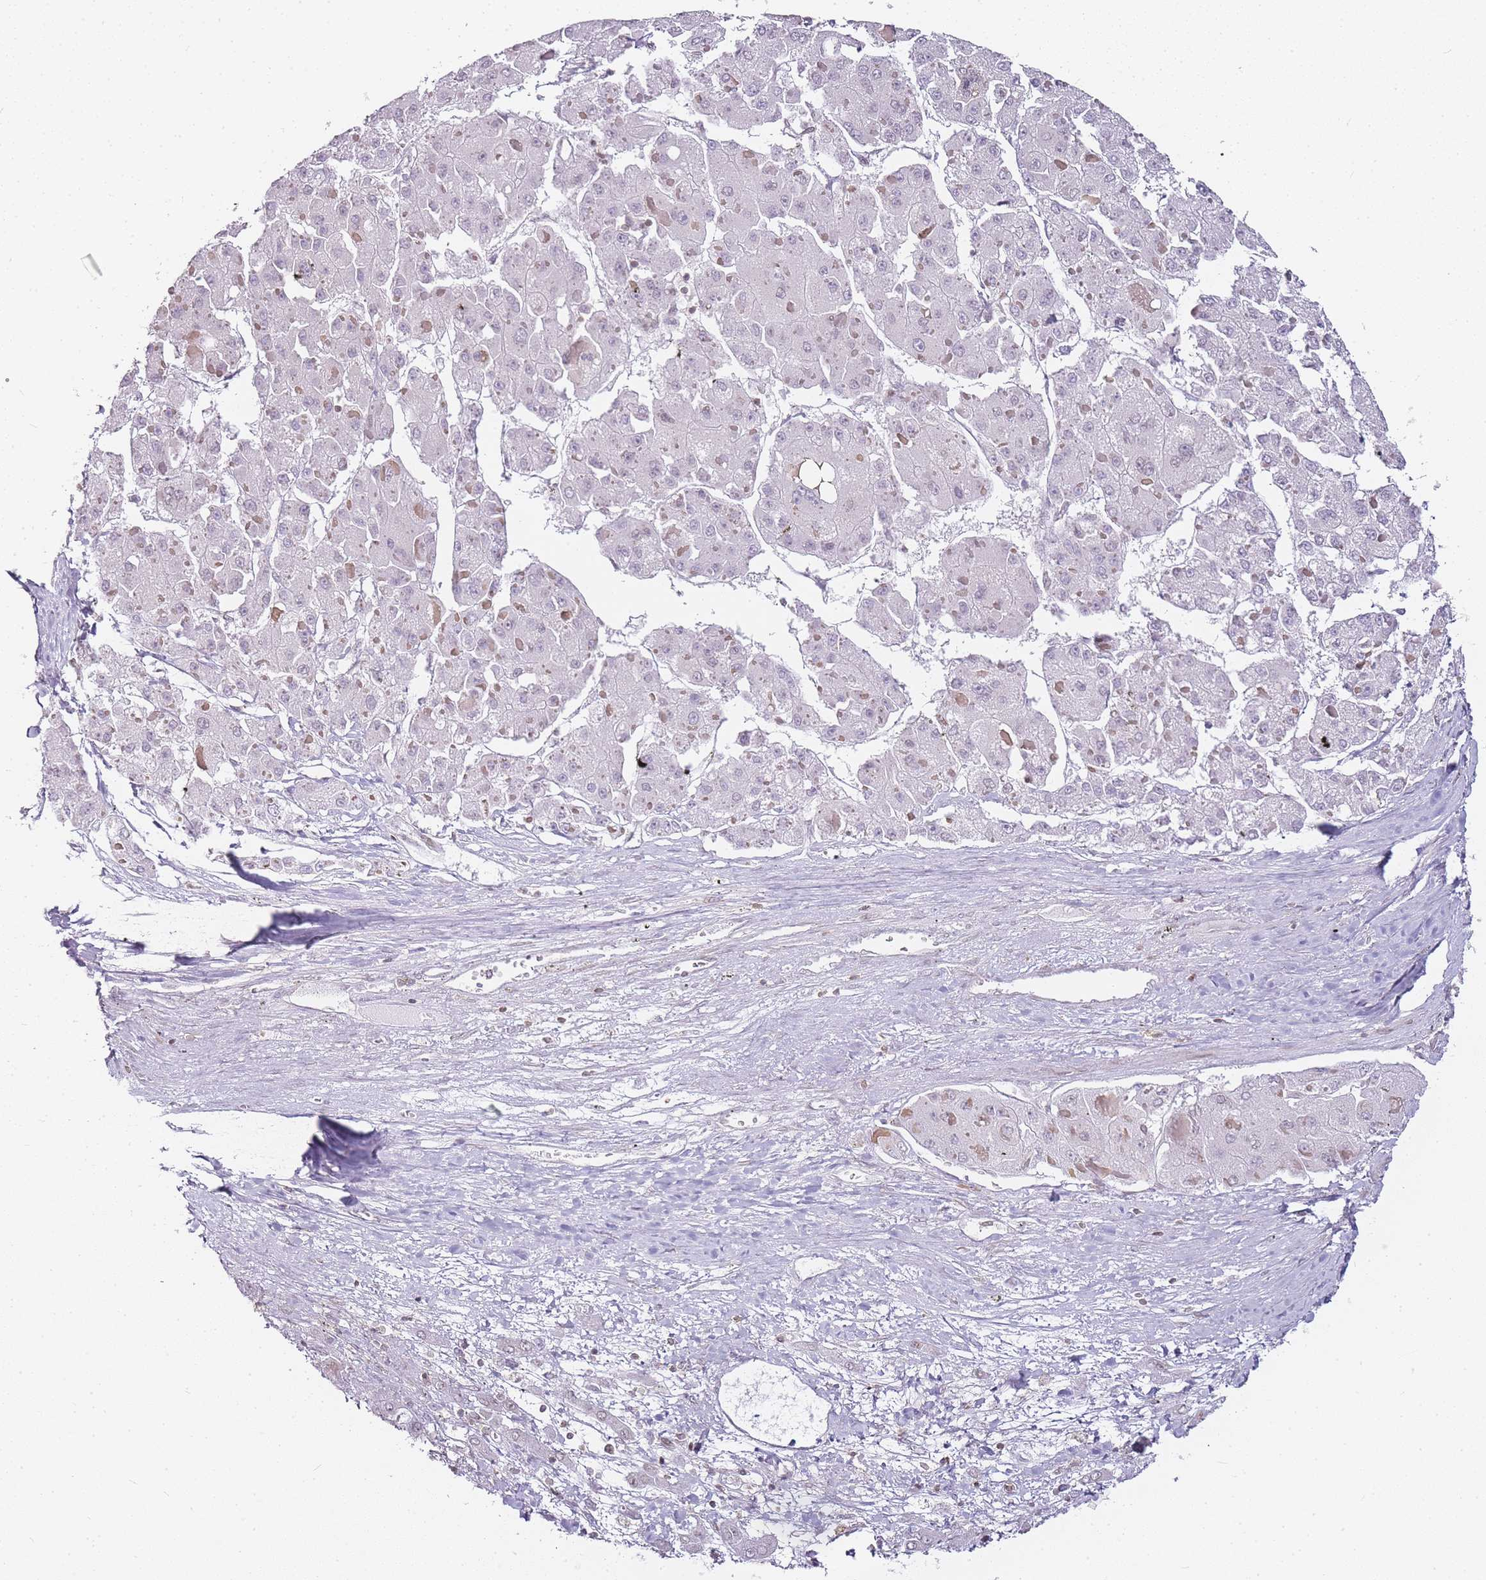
{"staining": {"intensity": "negative", "quantity": "none", "location": "none"}, "tissue": "liver cancer", "cell_type": "Tumor cells", "image_type": "cancer", "snomed": [{"axis": "morphology", "description": "Carcinoma, Hepatocellular, NOS"}, {"axis": "topography", "description": "Liver"}], "caption": "Human liver cancer (hepatocellular carcinoma) stained for a protein using immunohistochemistry (IHC) reveals no expression in tumor cells.", "gene": "JAKMIP1", "patient": {"sex": "female", "age": 73}}